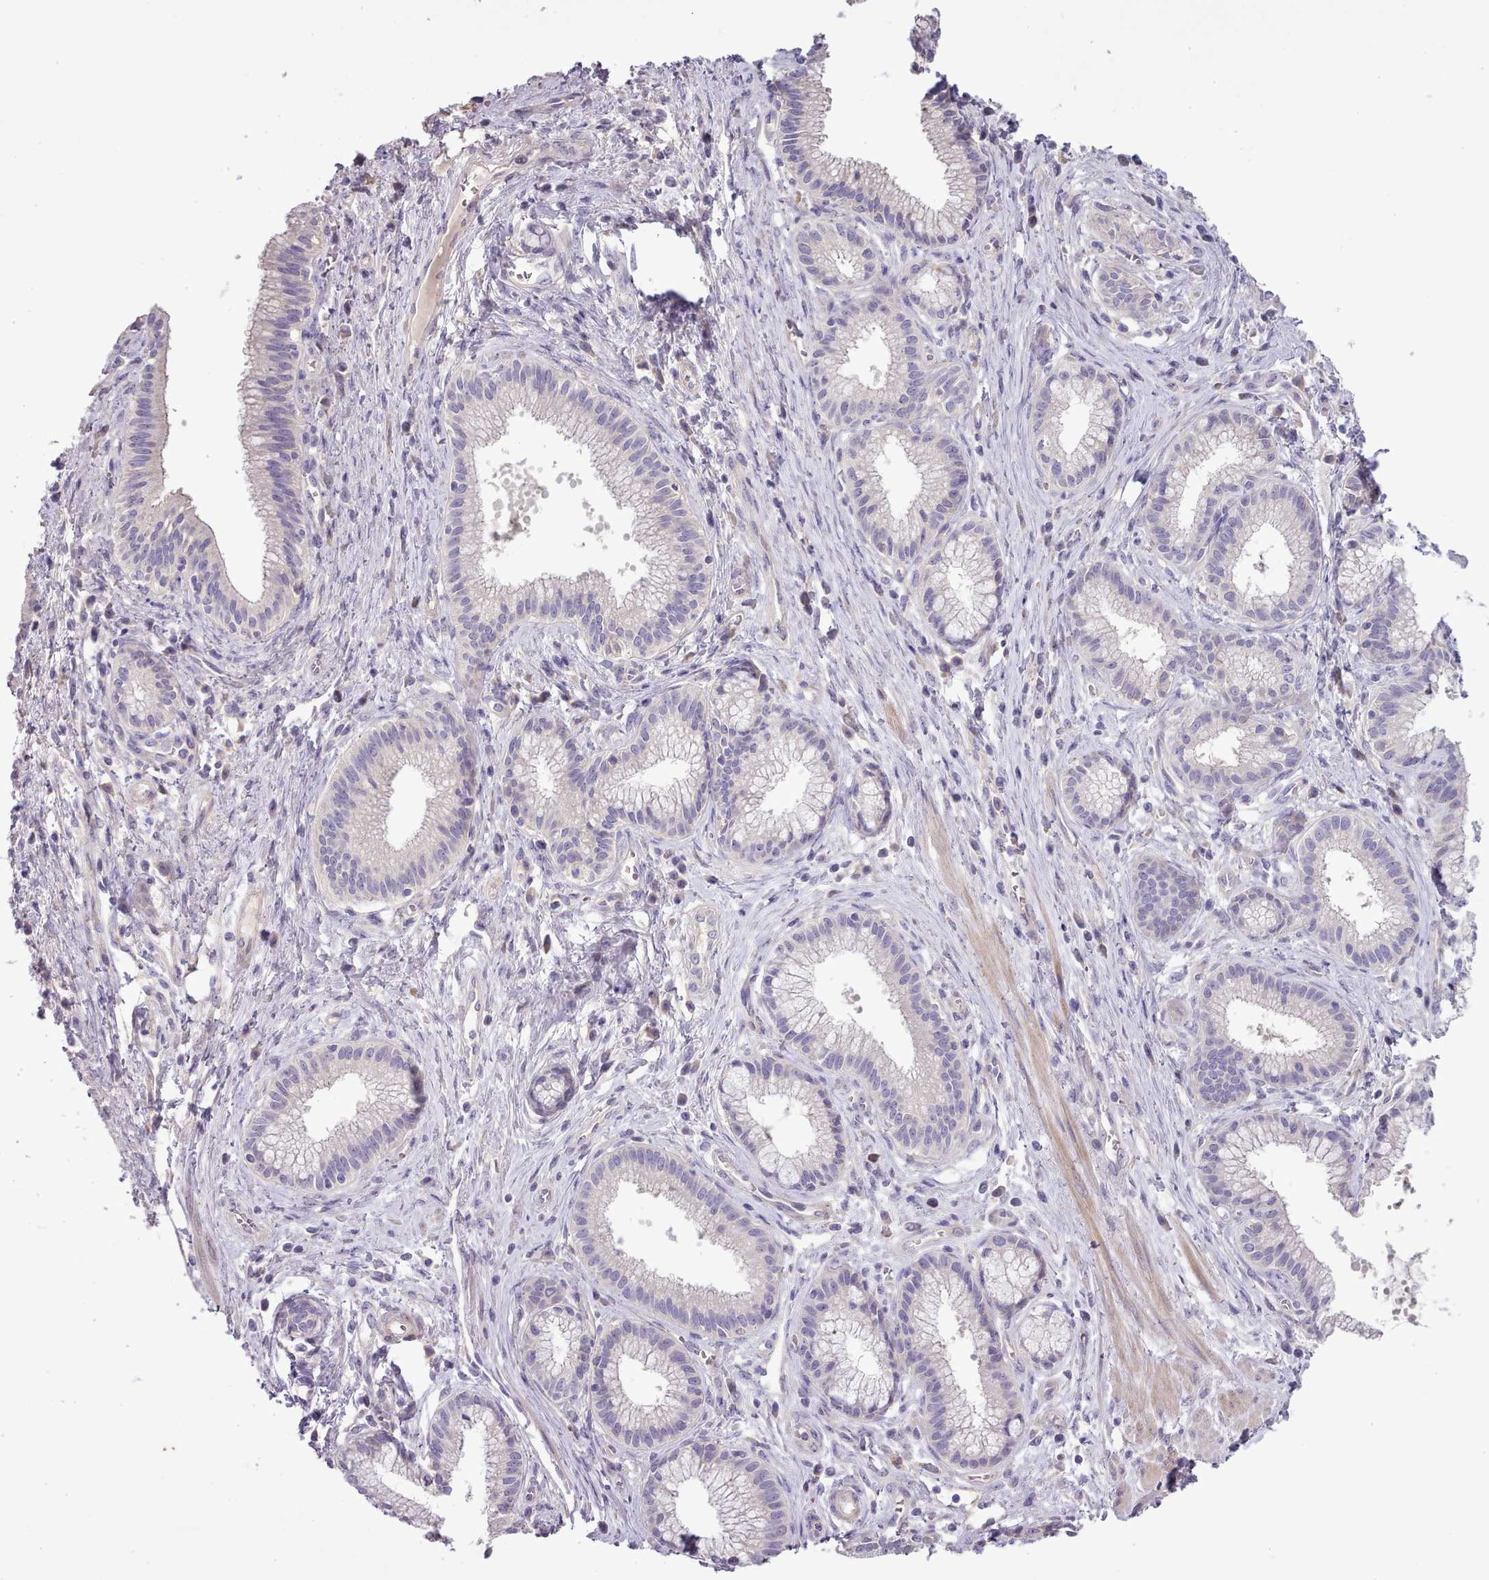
{"staining": {"intensity": "negative", "quantity": "none", "location": "none"}, "tissue": "pancreatic cancer", "cell_type": "Tumor cells", "image_type": "cancer", "snomed": [{"axis": "morphology", "description": "Adenocarcinoma, NOS"}, {"axis": "topography", "description": "Pancreas"}], "caption": "Immunohistochemistry image of human pancreatic cancer stained for a protein (brown), which exhibits no expression in tumor cells. The staining was performed using DAB (3,3'-diaminobenzidine) to visualize the protein expression in brown, while the nuclei were stained in blue with hematoxylin (Magnification: 20x).", "gene": "SETX", "patient": {"sex": "male", "age": 72}}